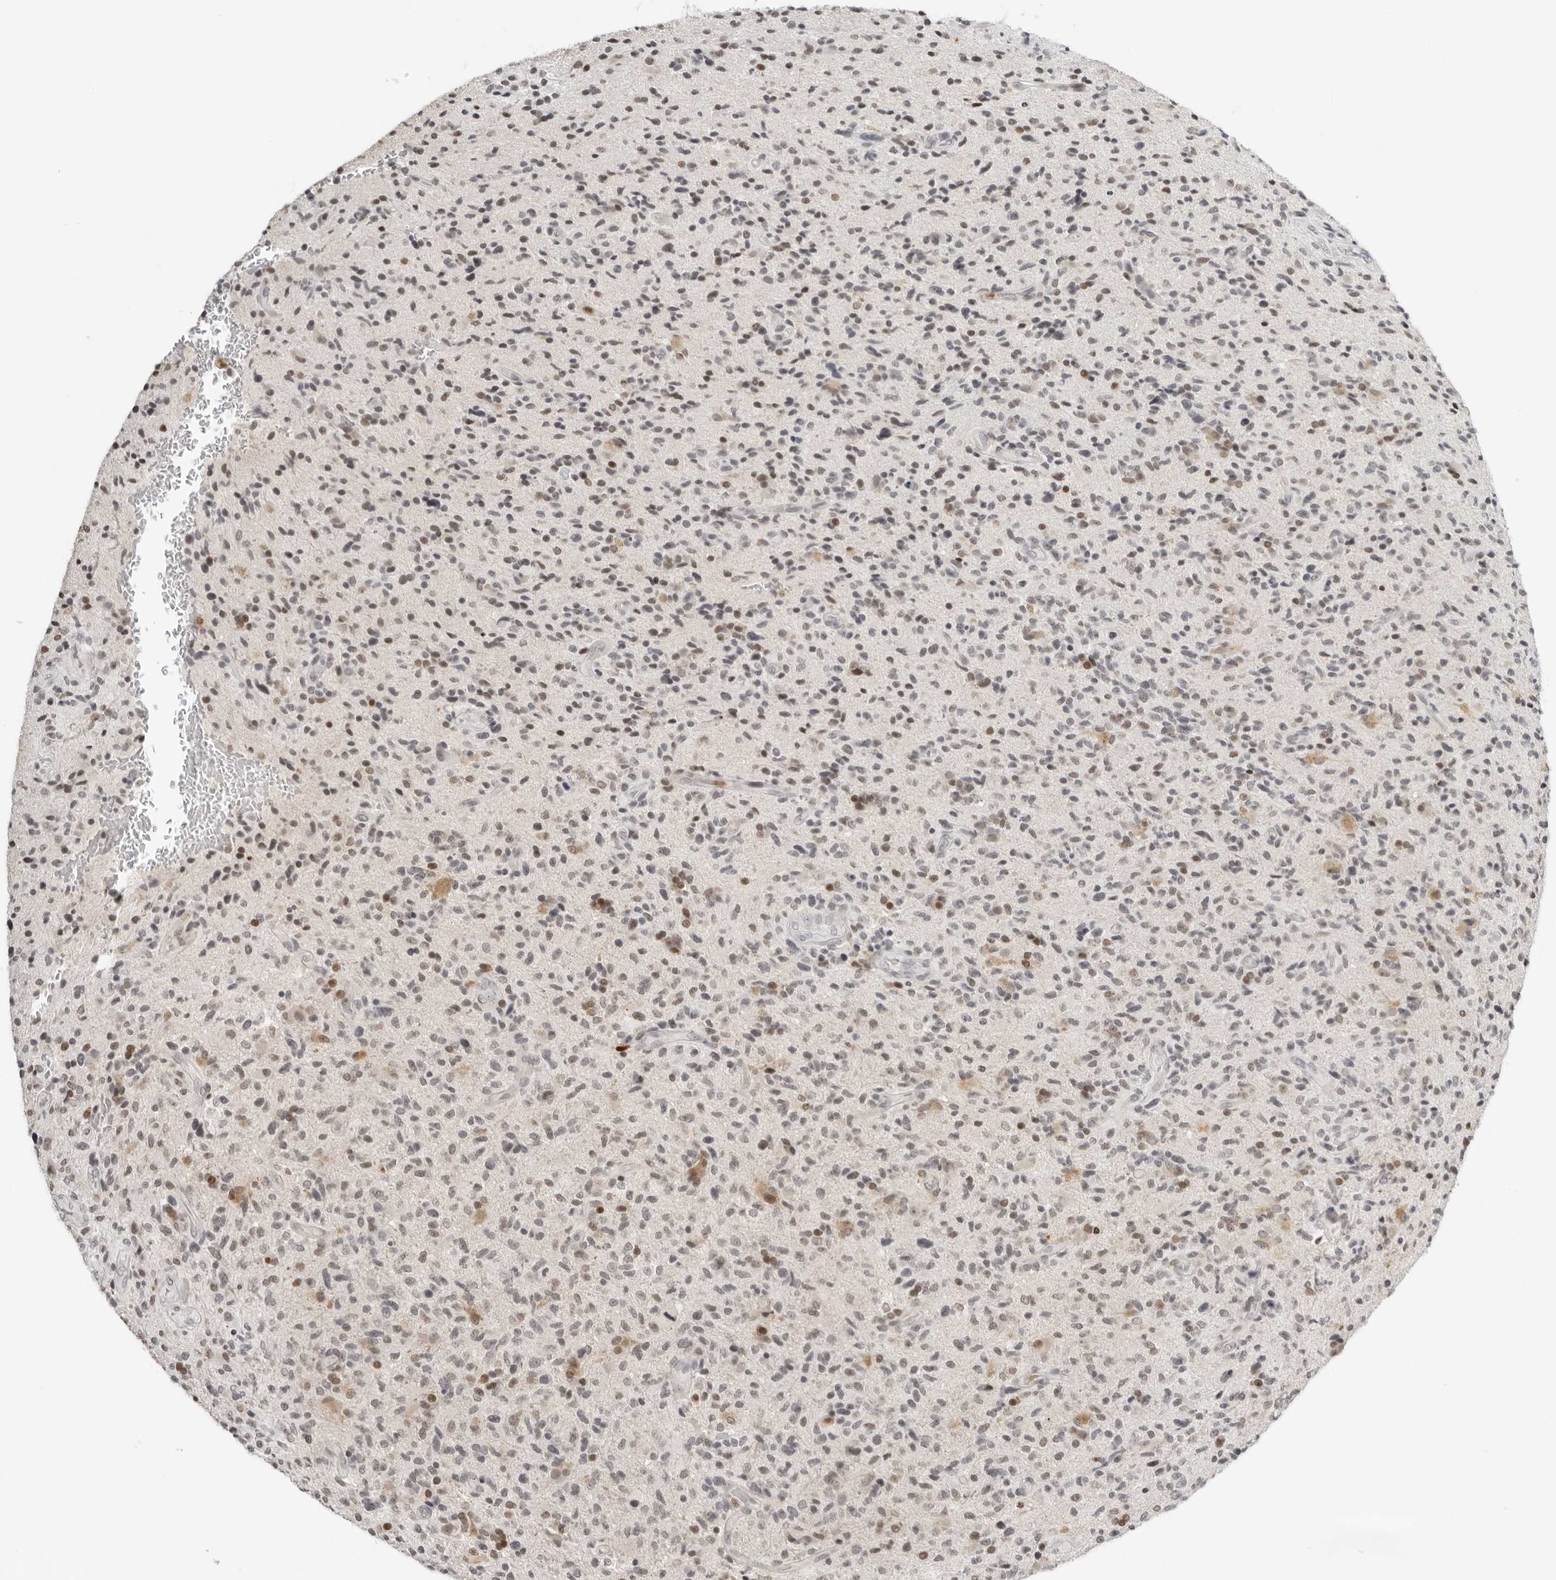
{"staining": {"intensity": "weak", "quantity": "25%-75%", "location": "nuclear"}, "tissue": "glioma", "cell_type": "Tumor cells", "image_type": "cancer", "snomed": [{"axis": "morphology", "description": "Glioma, malignant, High grade"}, {"axis": "topography", "description": "Brain"}], "caption": "Protein staining by IHC demonstrates weak nuclear positivity in about 25%-75% of tumor cells in glioma.", "gene": "RNF146", "patient": {"sex": "male", "age": 72}}